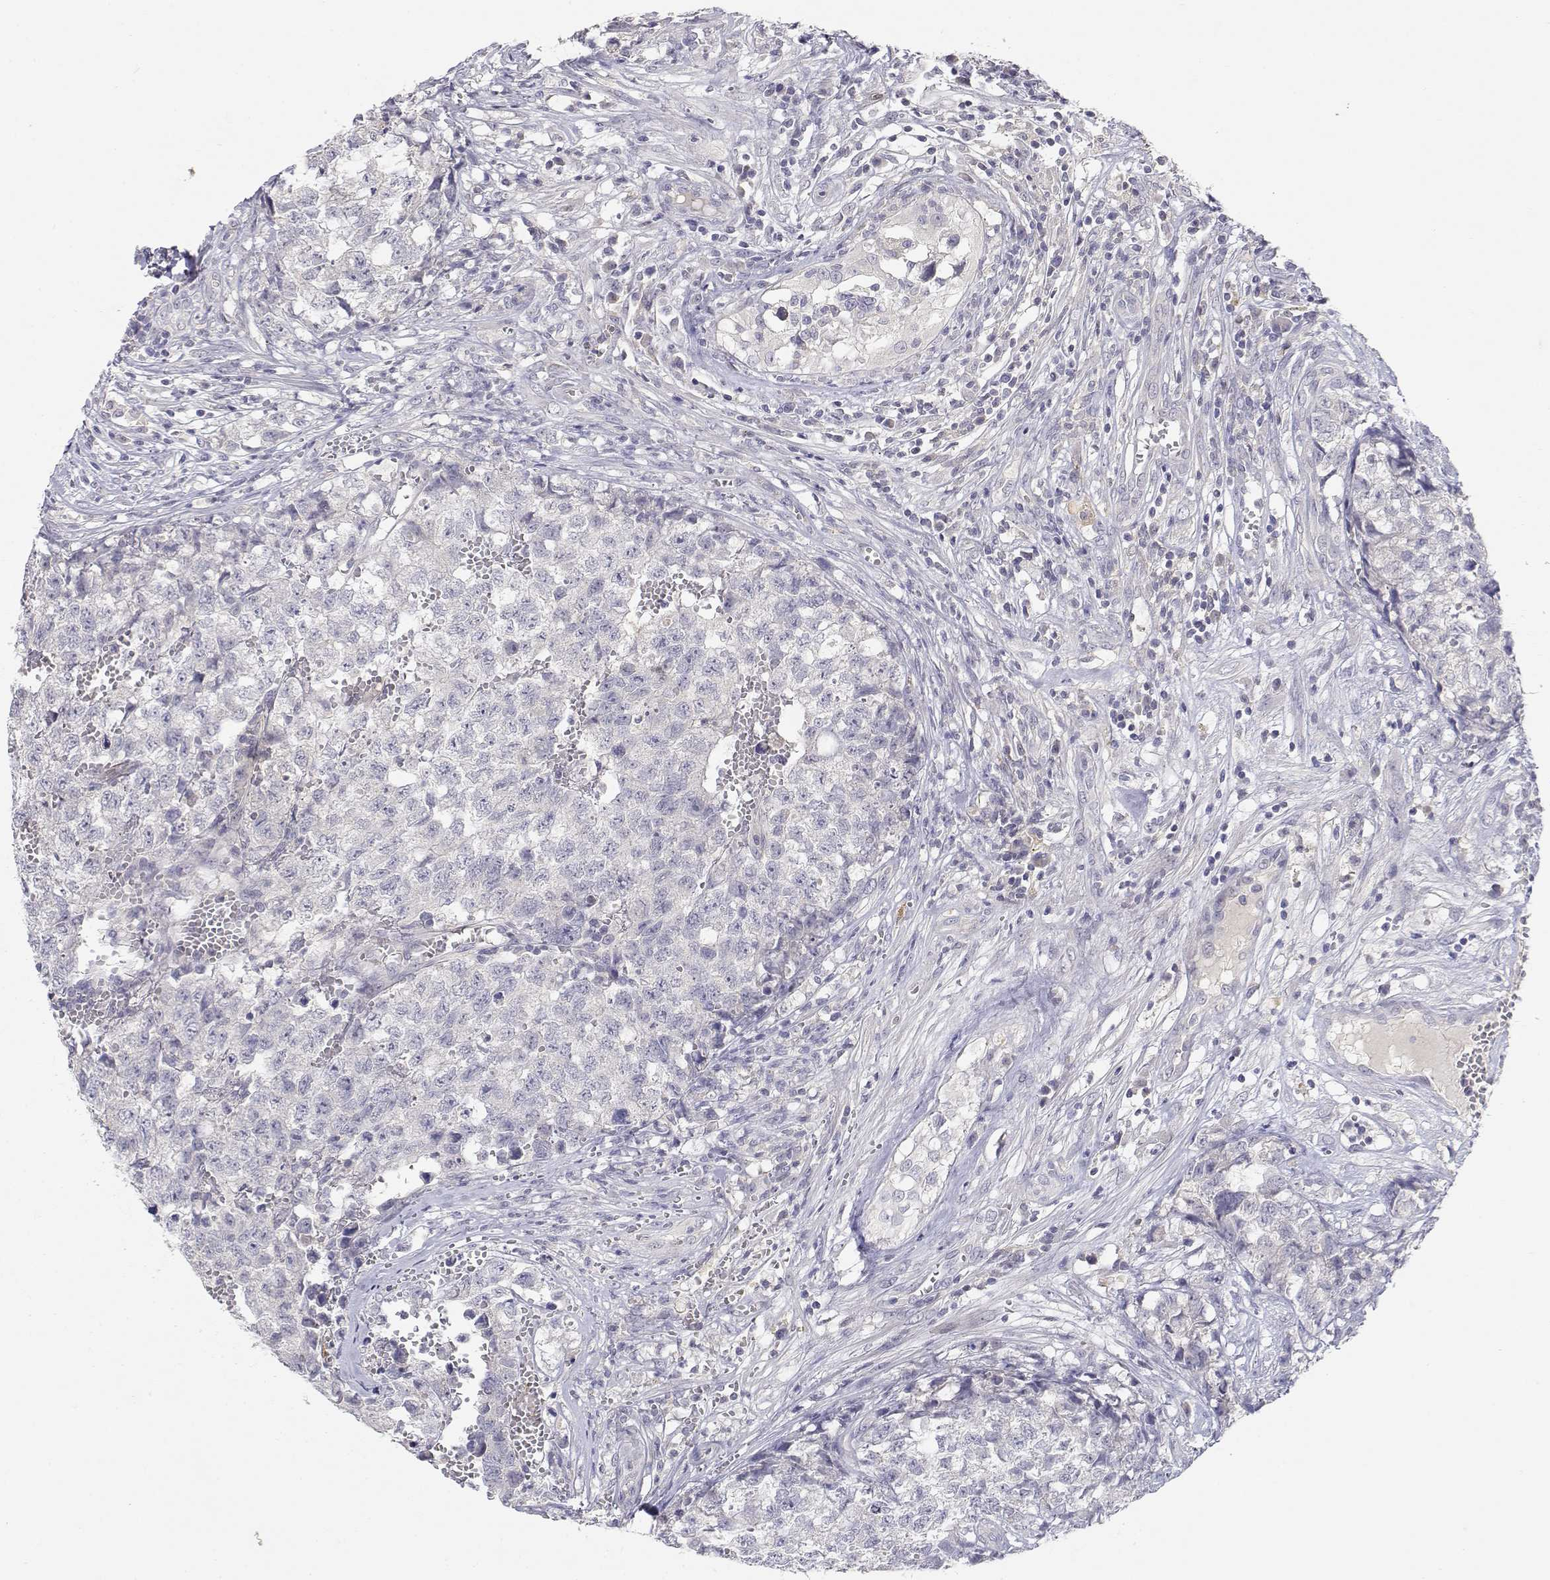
{"staining": {"intensity": "negative", "quantity": "none", "location": "none"}, "tissue": "testis cancer", "cell_type": "Tumor cells", "image_type": "cancer", "snomed": [{"axis": "morphology", "description": "Seminoma, NOS"}, {"axis": "morphology", "description": "Carcinoma, Embryonal, NOS"}, {"axis": "topography", "description": "Testis"}], "caption": "The micrograph shows no staining of tumor cells in testis cancer (seminoma).", "gene": "ADA", "patient": {"sex": "male", "age": 22}}